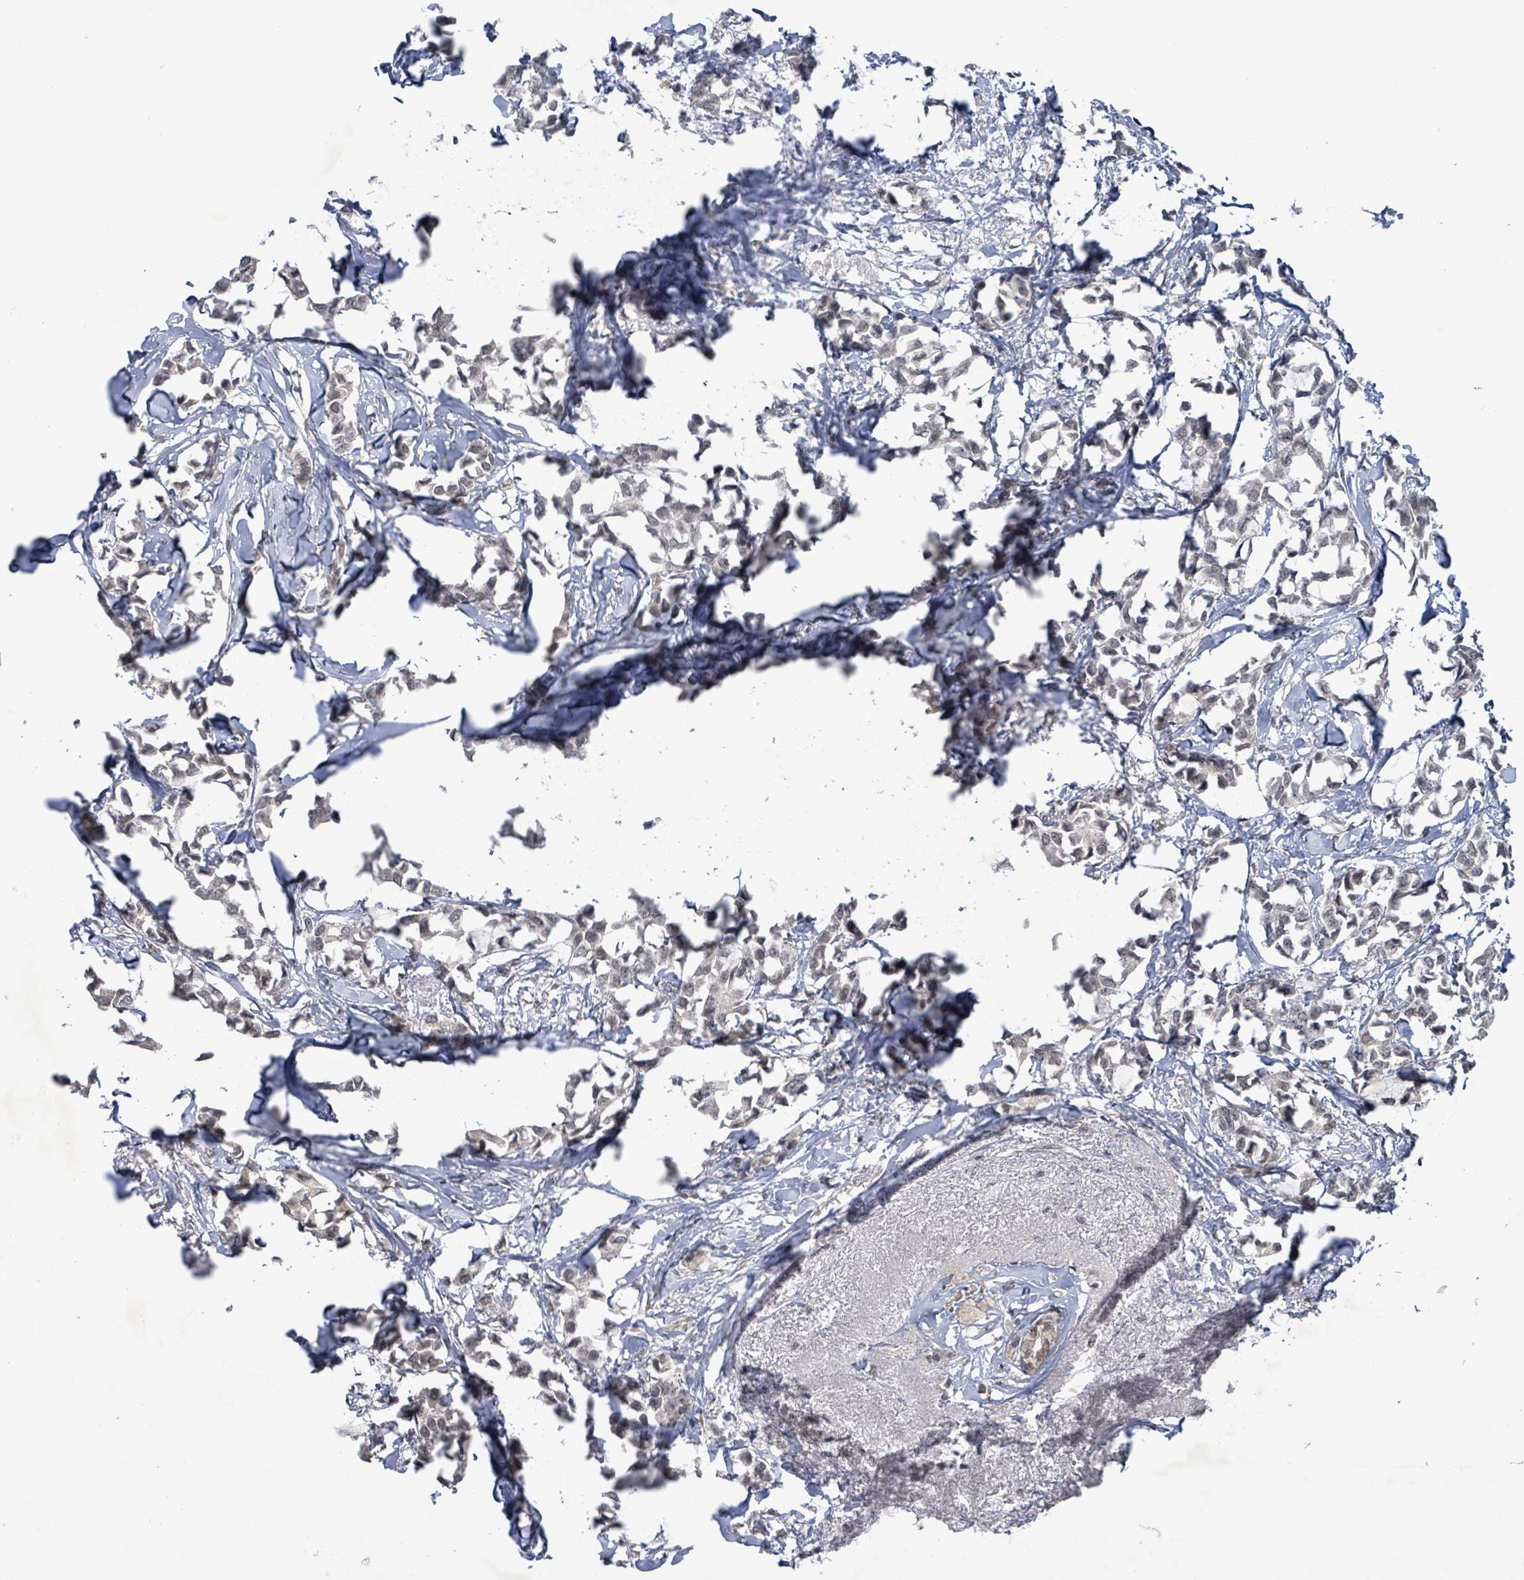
{"staining": {"intensity": "weak", "quantity": "25%-75%", "location": "nuclear"}, "tissue": "breast cancer", "cell_type": "Tumor cells", "image_type": "cancer", "snomed": [{"axis": "morphology", "description": "Duct carcinoma"}, {"axis": "topography", "description": "Breast"}], "caption": "Protein expression by IHC shows weak nuclear positivity in approximately 25%-75% of tumor cells in breast invasive ductal carcinoma. (brown staining indicates protein expression, while blue staining denotes nuclei).", "gene": "BANP", "patient": {"sex": "female", "age": 73}}